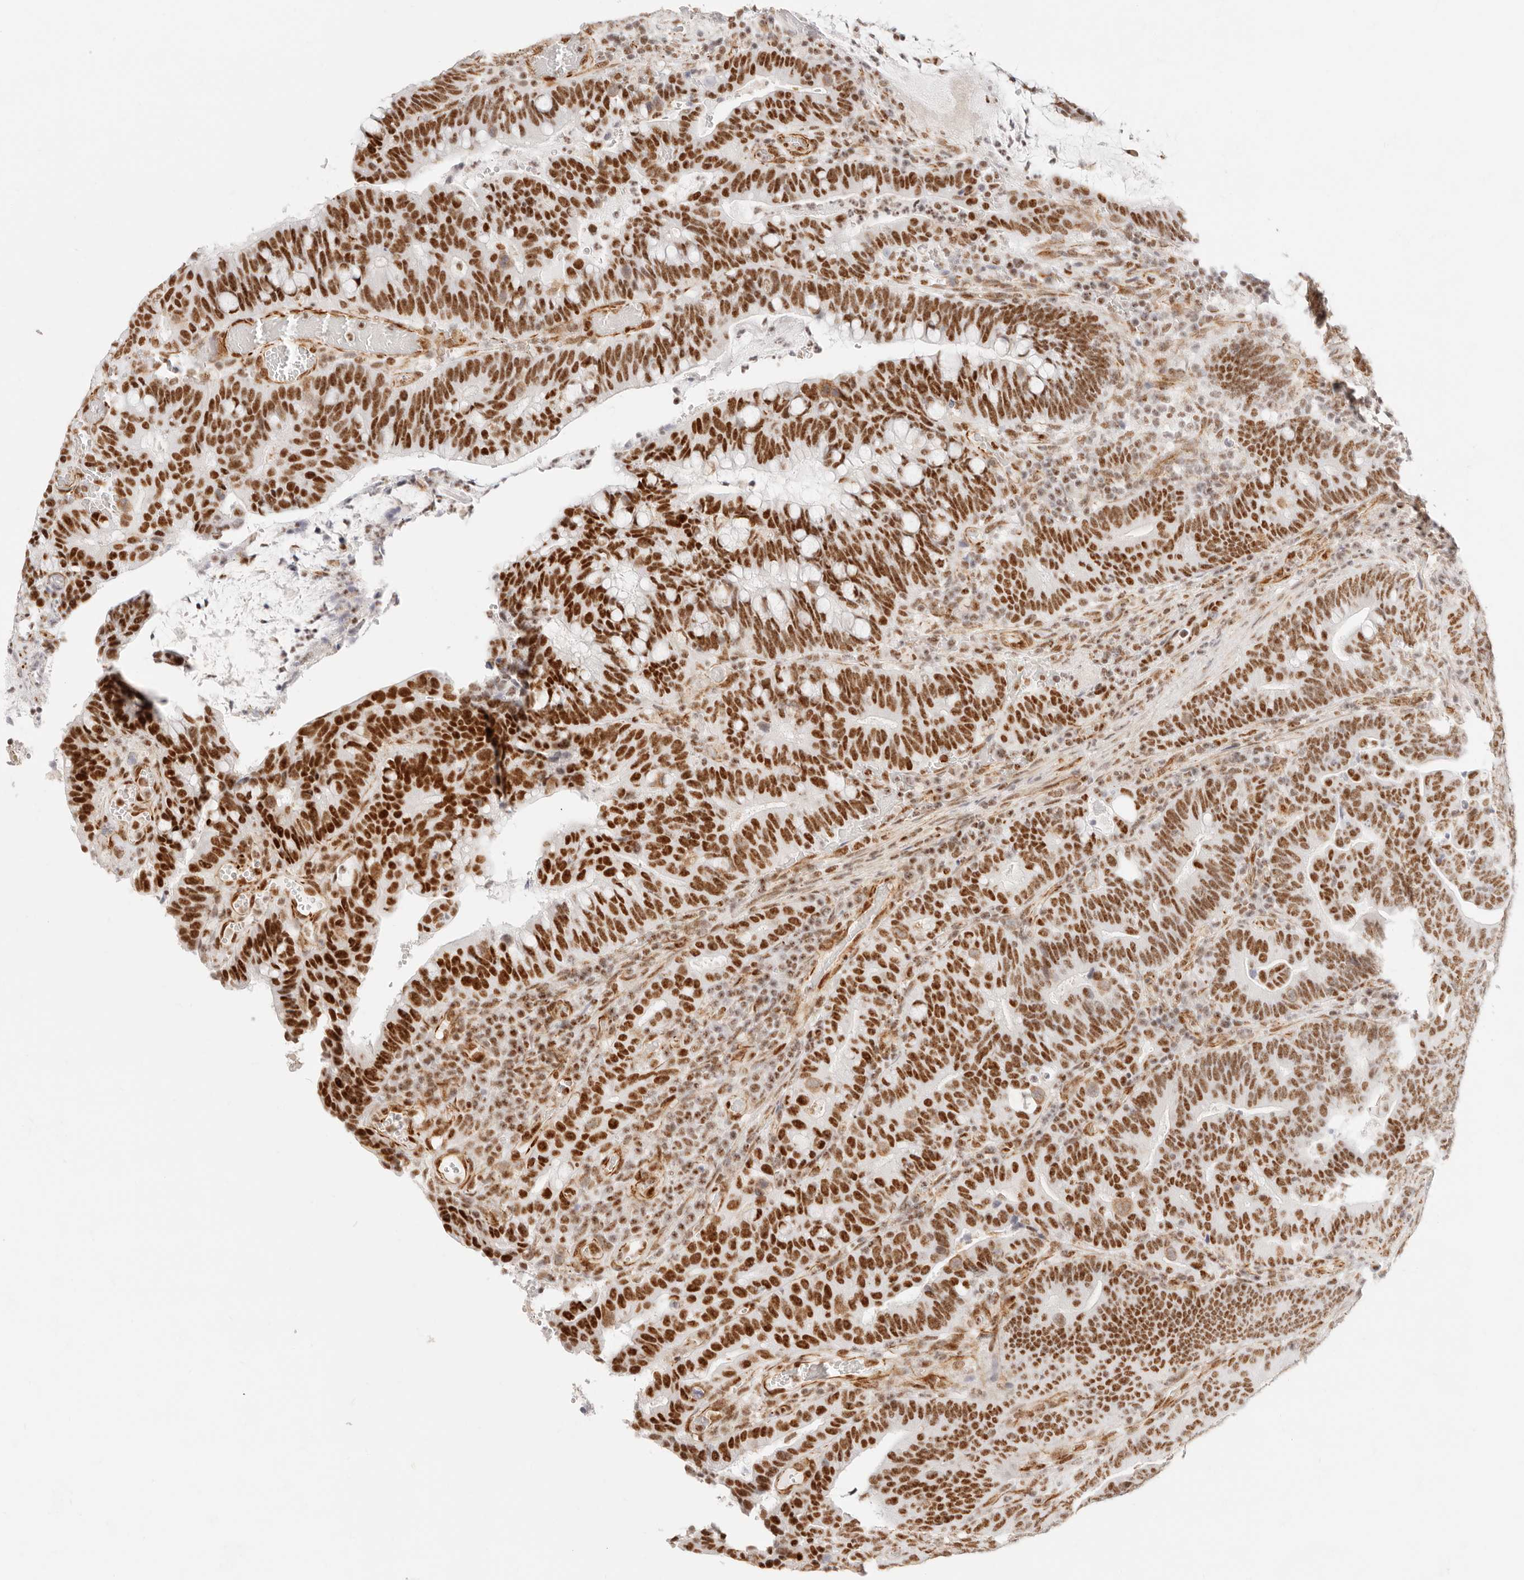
{"staining": {"intensity": "strong", "quantity": ">75%", "location": "nuclear"}, "tissue": "colorectal cancer", "cell_type": "Tumor cells", "image_type": "cancer", "snomed": [{"axis": "morphology", "description": "Adenocarcinoma, NOS"}, {"axis": "topography", "description": "Colon"}], "caption": "The micrograph shows staining of adenocarcinoma (colorectal), revealing strong nuclear protein expression (brown color) within tumor cells. (DAB (3,3'-diaminobenzidine) IHC with brightfield microscopy, high magnification).", "gene": "ZC3H11A", "patient": {"sex": "female", "age": 66}}